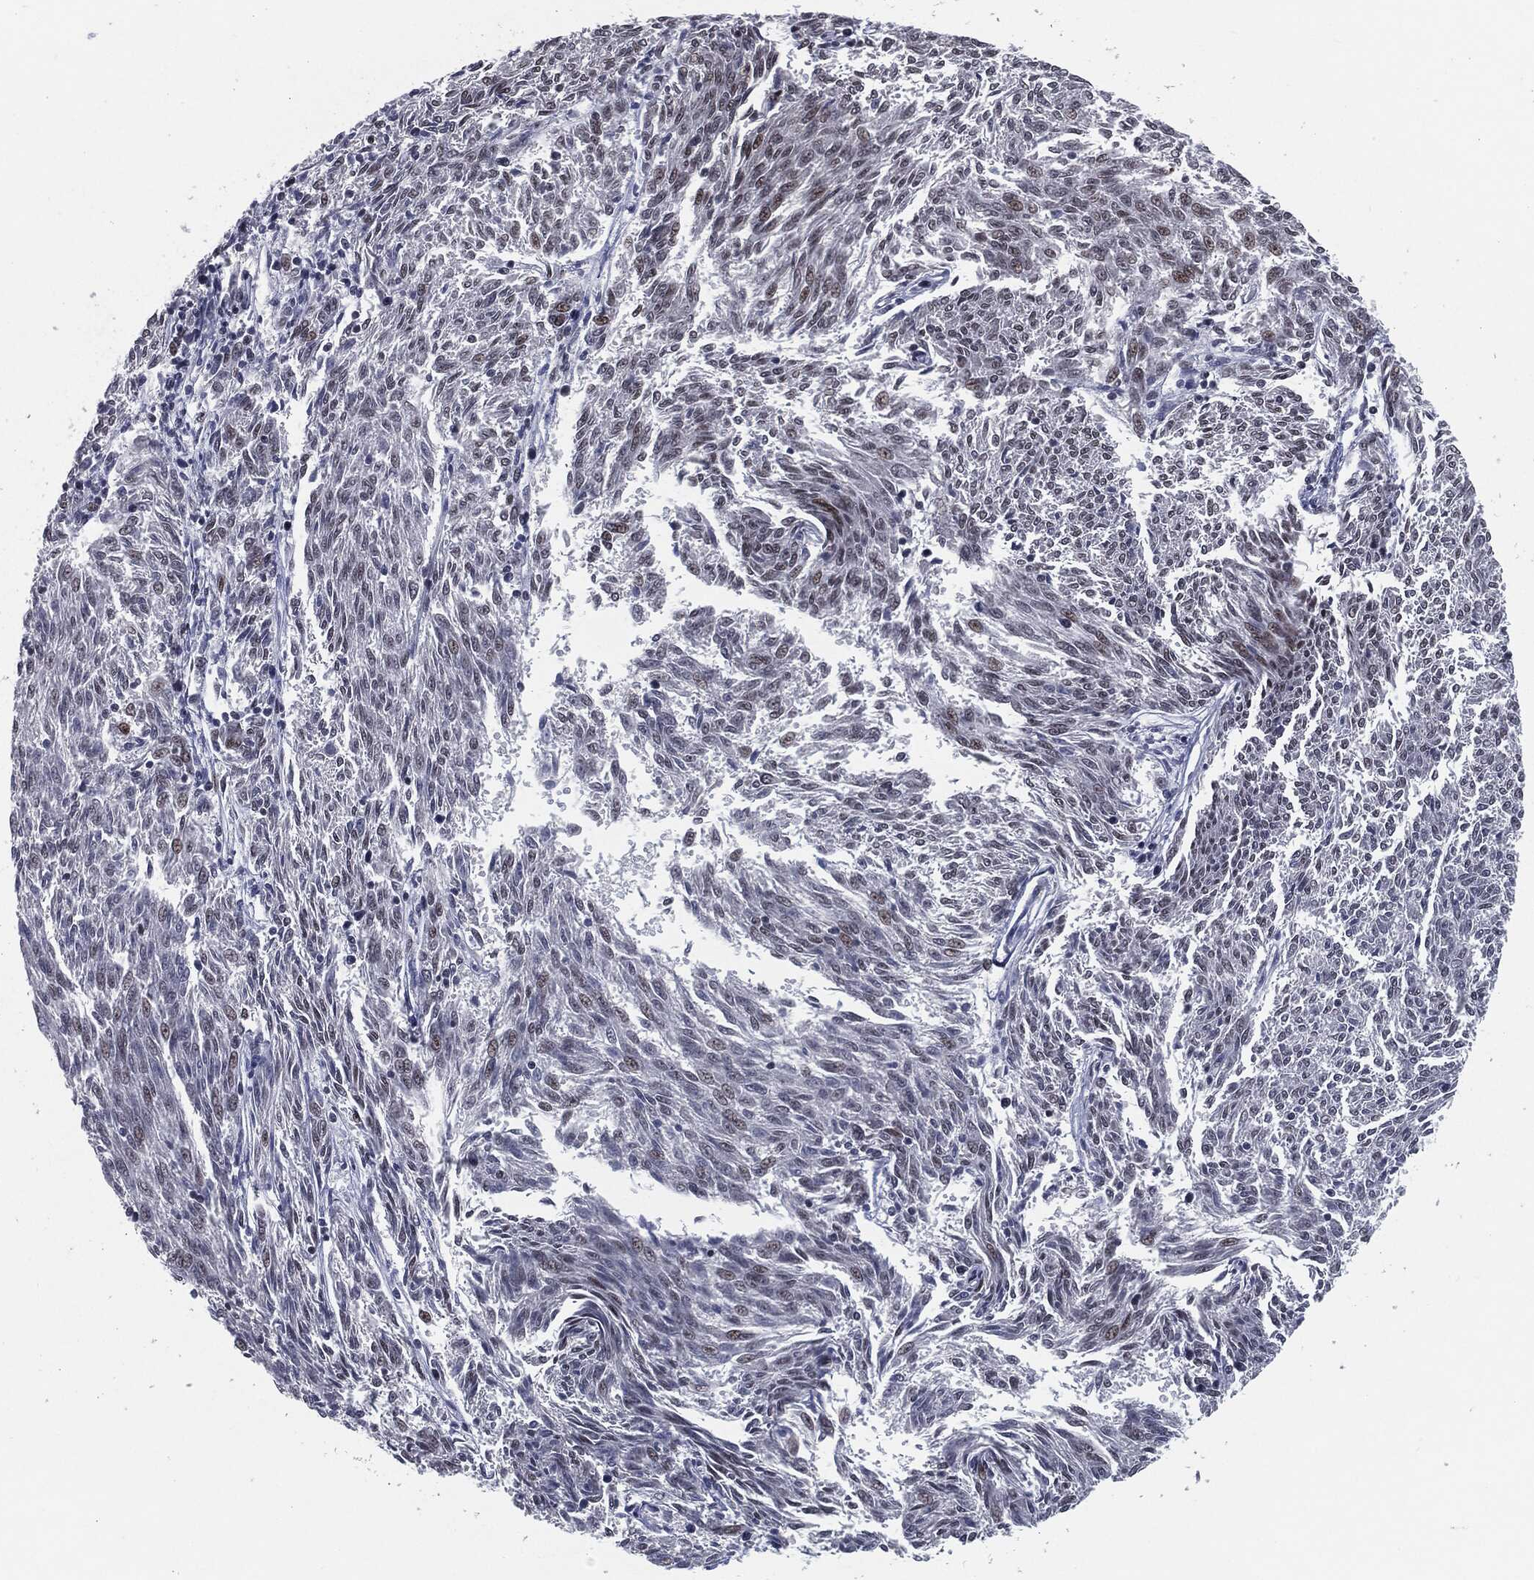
{"staining": {"intensity": "weak", "quantity": "25%-75%", "location": "nuclear"}, "tissue": "melanoma", "cell_type": "Tumor cells", "image_type": "cancer", "snomed": [{"axis": "morphology", "description": "Malignant melanoma, NOS"}, {"axis": "topography", "description": "Skin"}], "caption": "Immunohistochemistry (DAB (3,3'-diaminobenzidine)) staining of malignant melanoma shows weak nuclear protein positivity in about 25%-75% of tumor cells.", "gene": "ANXA1", "patient": {"sex": "female", "age": 72}}